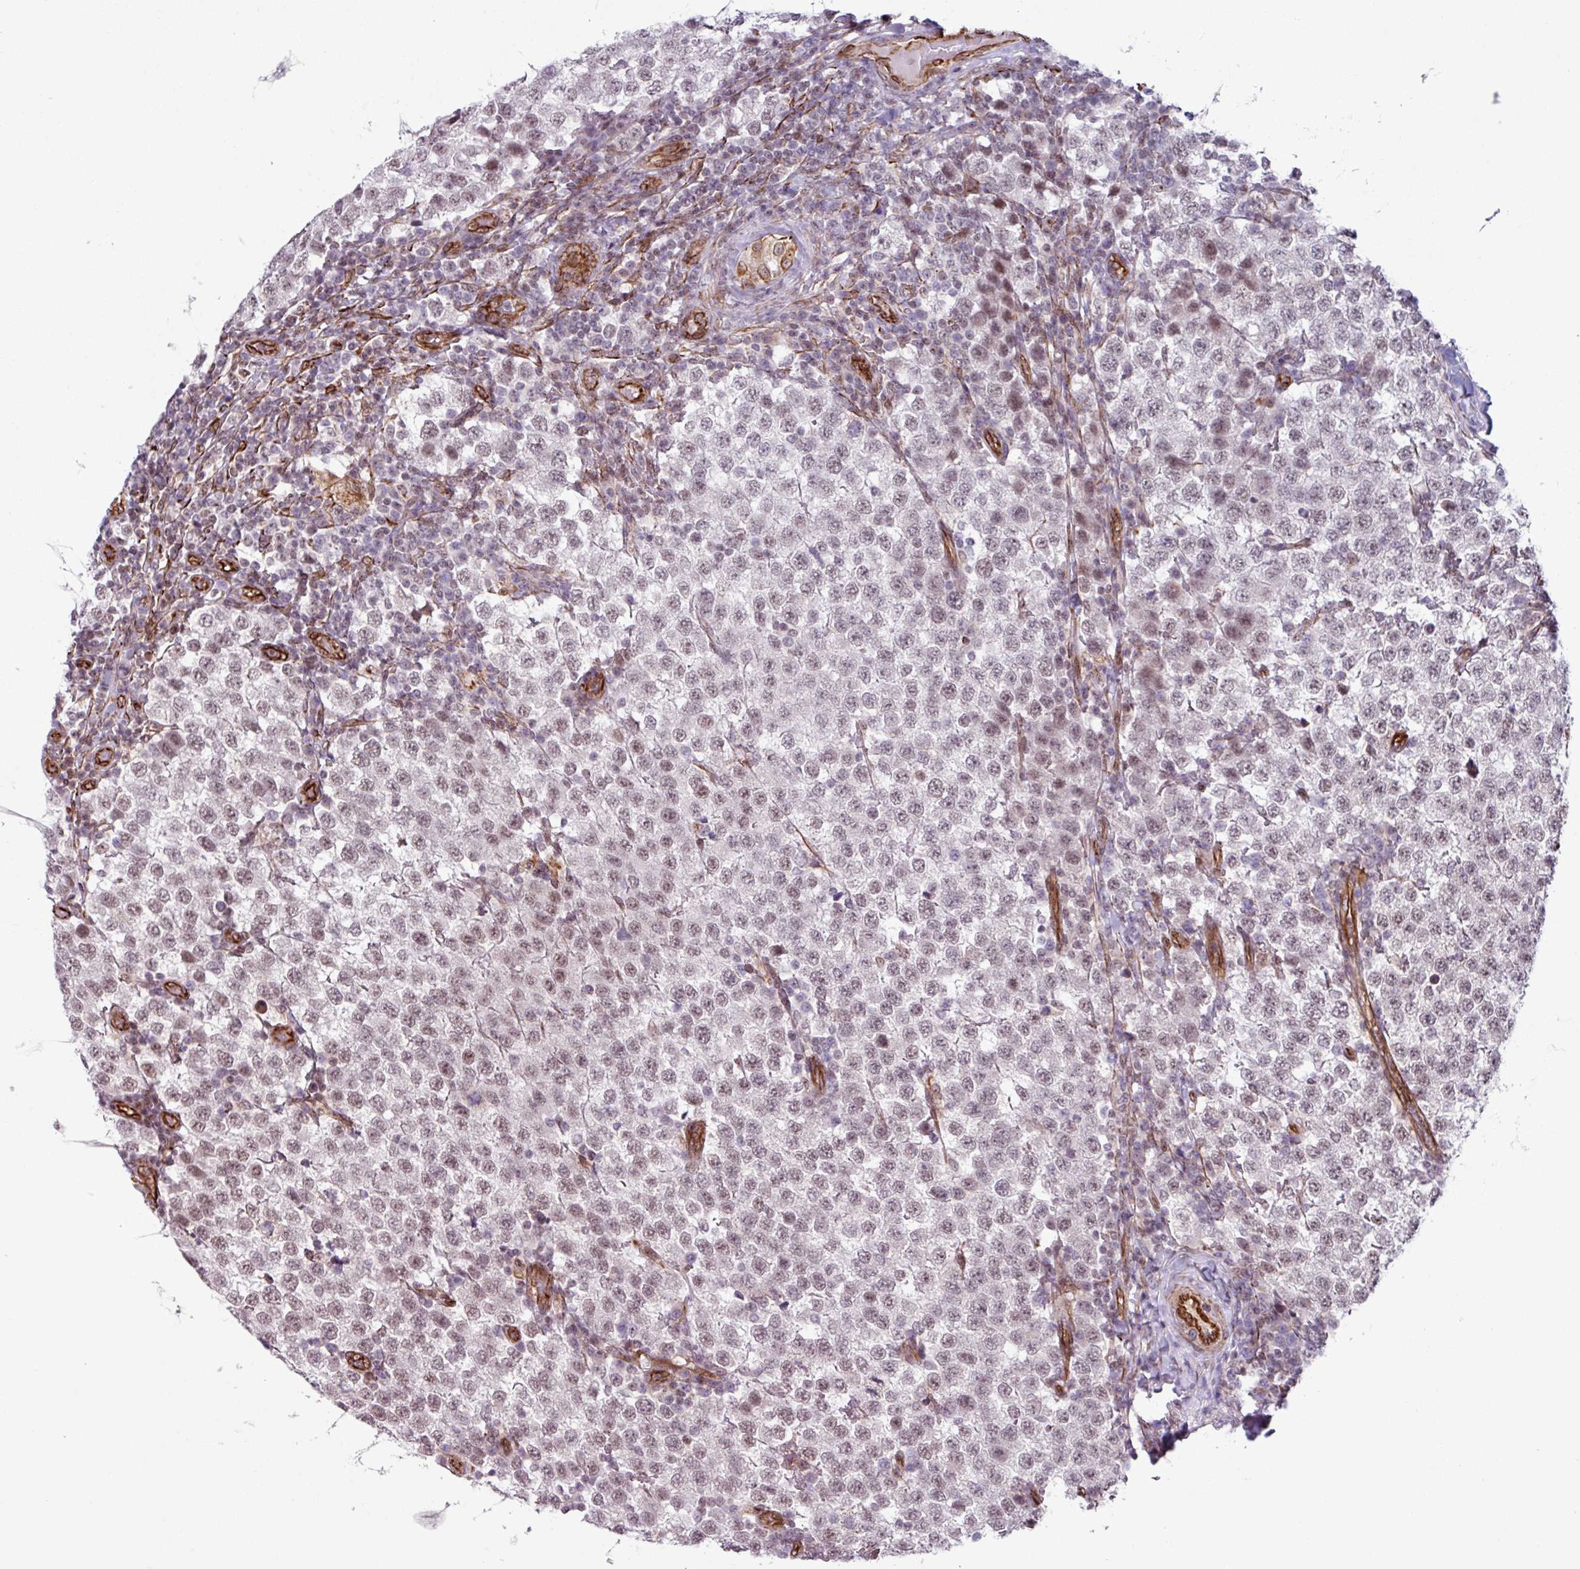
{"staining": {"intensity": "weak", "quantity": "25%-75%", "location": "nuclear"}, "tissue": "testis cancer", "cell_type": "Tumor cells", "image_type": "cancer", "snomed": [{"axis": "morphology", "description": "Seminoma, NOS"}, {"axis": "topography", "description": "Testis"}], "caption": "Human testis seminoma stained with a brown dye reveals weak nuclear positive staining in approximately 25%-75% of tumor cells.", "gene": "CHD3", "patient": {"sex": "male", "age": 34}}